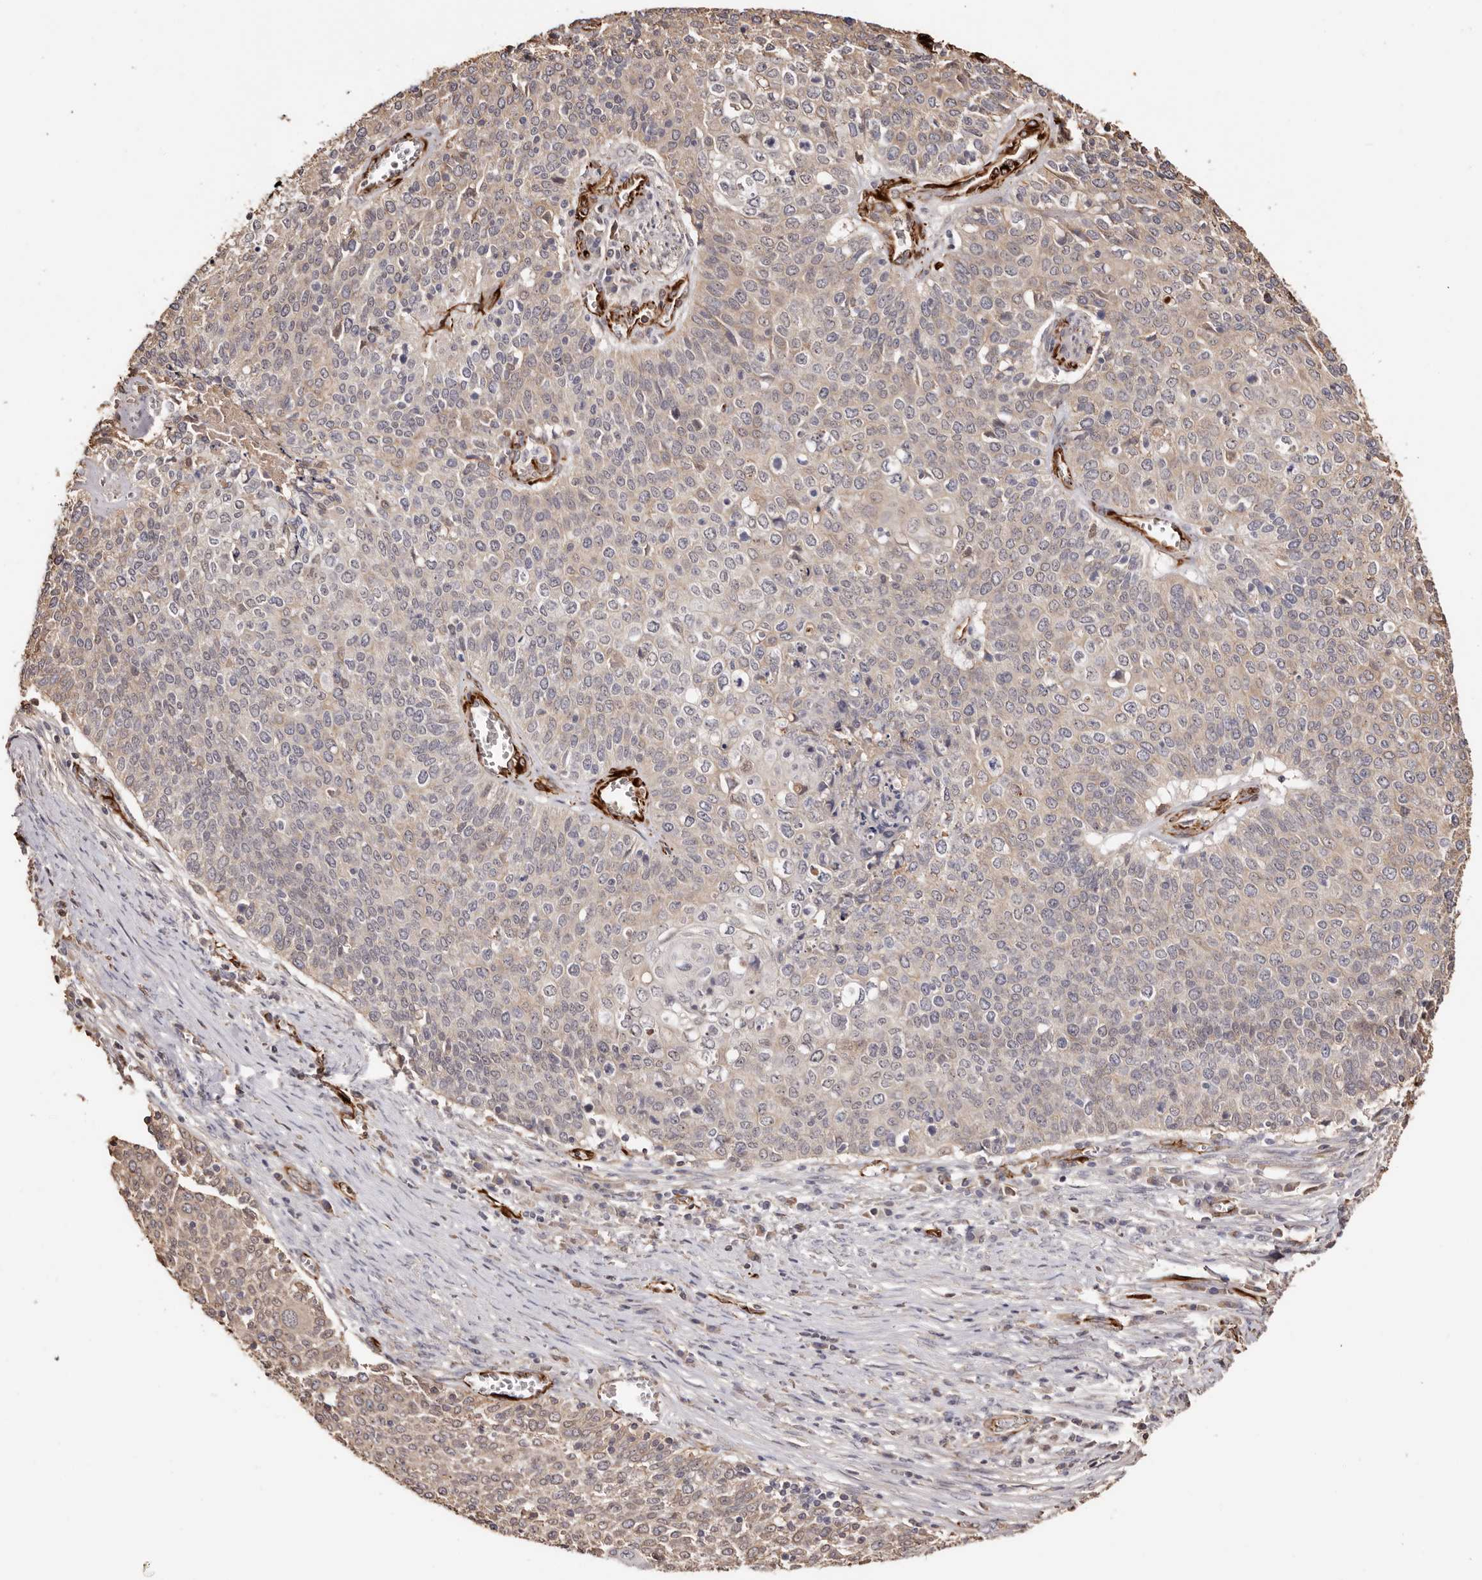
{"staining": {"intensity": "weak", "quantity": "<25%", "location": "cytoplasmic/membranous"}, "tissue": "cervical cancer", "cell_type": "Tumor cells", "image_type": "cancer", "snomed": [{"axis": "morphology", "description": "Squamous cell carcinoma, NOS"}, {"axis": "topography", "description": "Cervix"}], "caption": "This is an IHC histopathology image of squamous cell carcinoma (cervical). There is no positivity in tumor cells.", "gene": "ZNF557", "patient": {"sex": "female", "age": 39}}